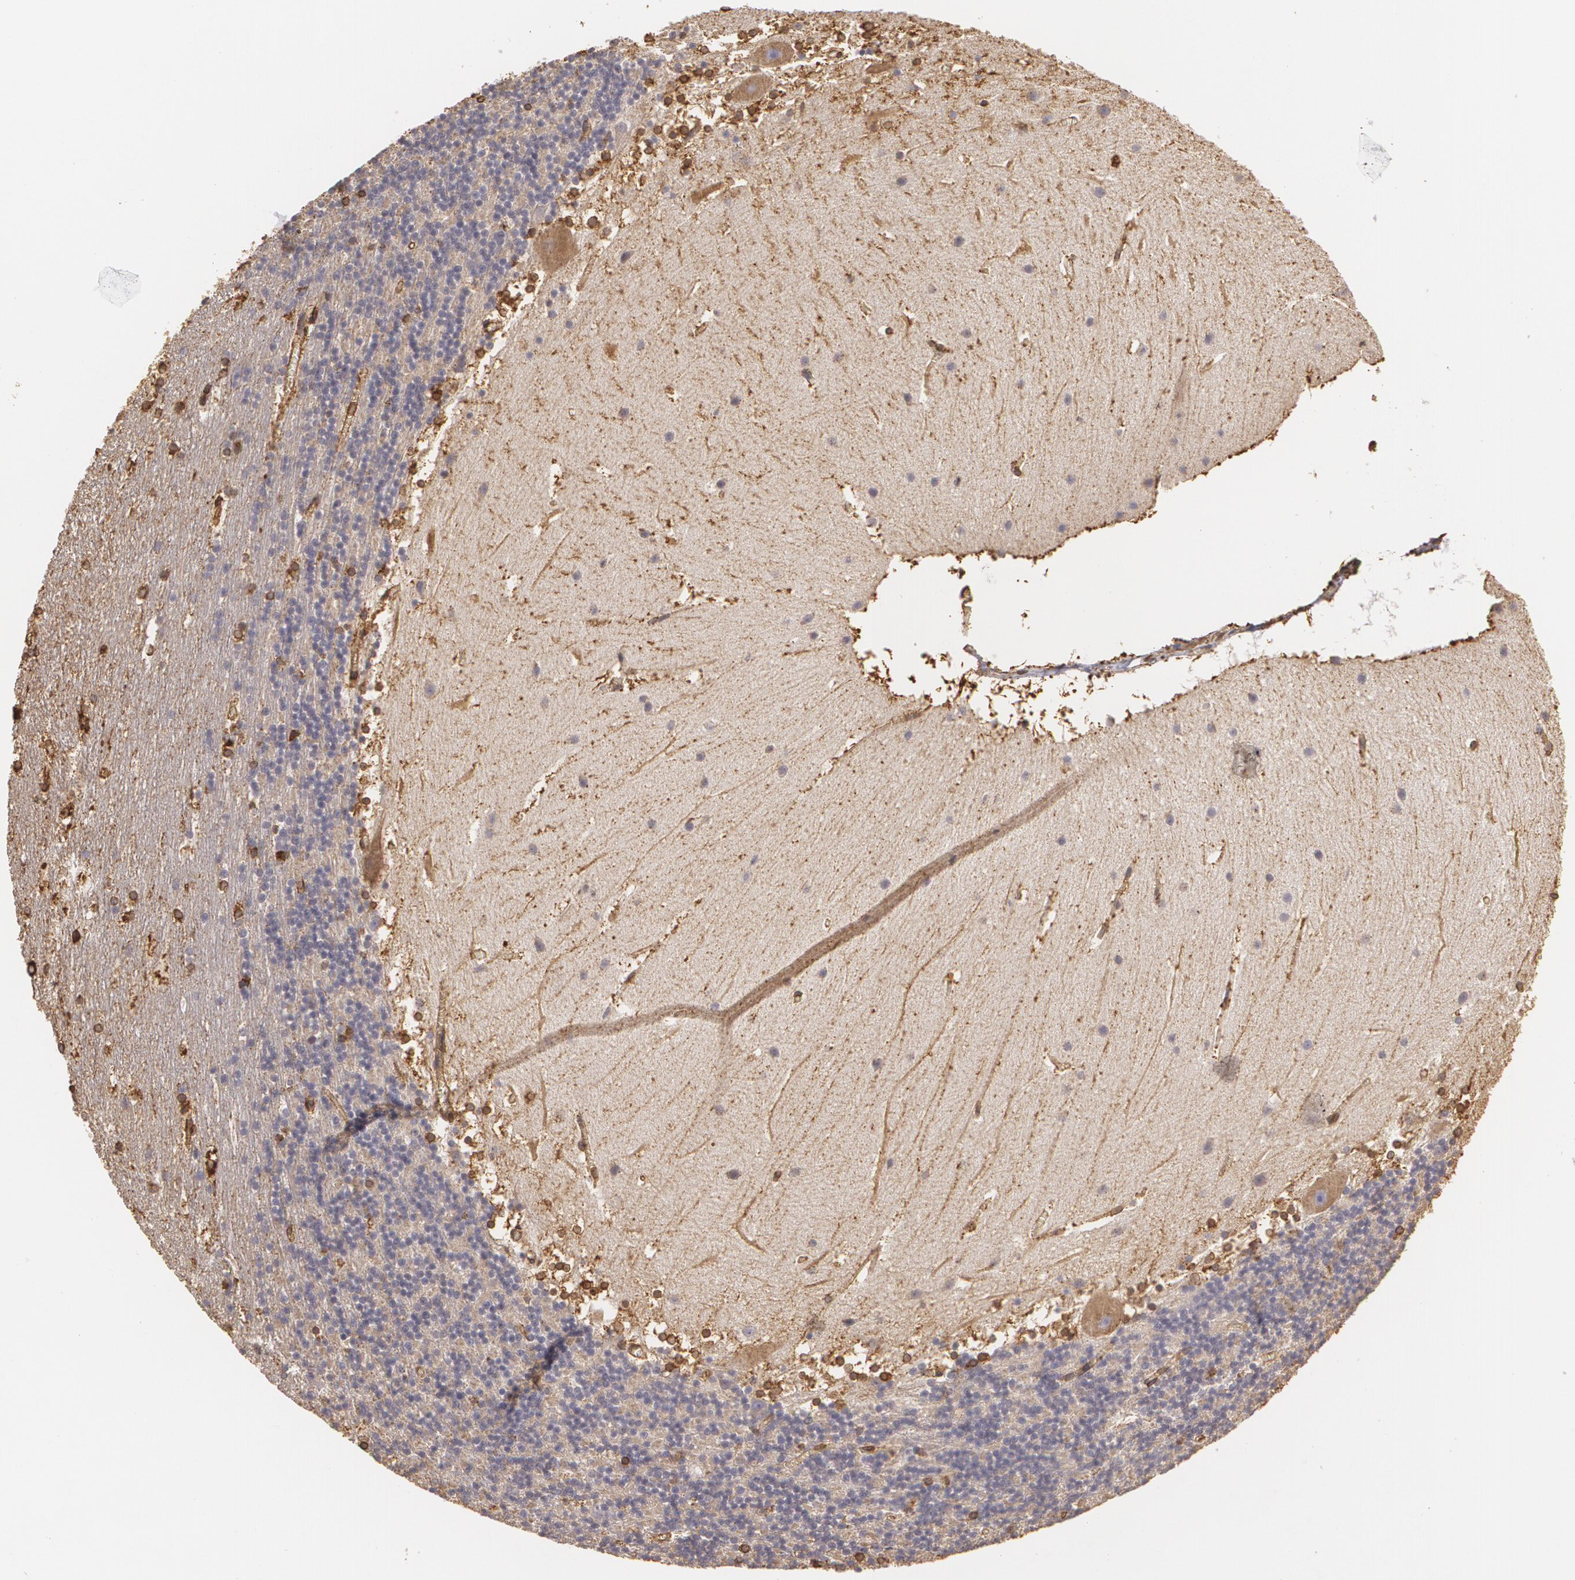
{"staining": {"intensity": "negative", "quantity": "none", "location": "none"}, "tissue": "cerebellum", "cell_type": "Cells in granular layer", "image_type": "normal", "snomed": [{"axis": "morphology", "description": "Normal tissue, NOS"}, {"axis": "topography", "description": "Cerebellum"}], "caption": "Immunohistochemical staining of normal human cerebellum reveals no significant staining in cells in granular layer. Nuclei are stained in blue.", "gene": "CYB5R3", "patient": {"sex": "male", "age": 45}}